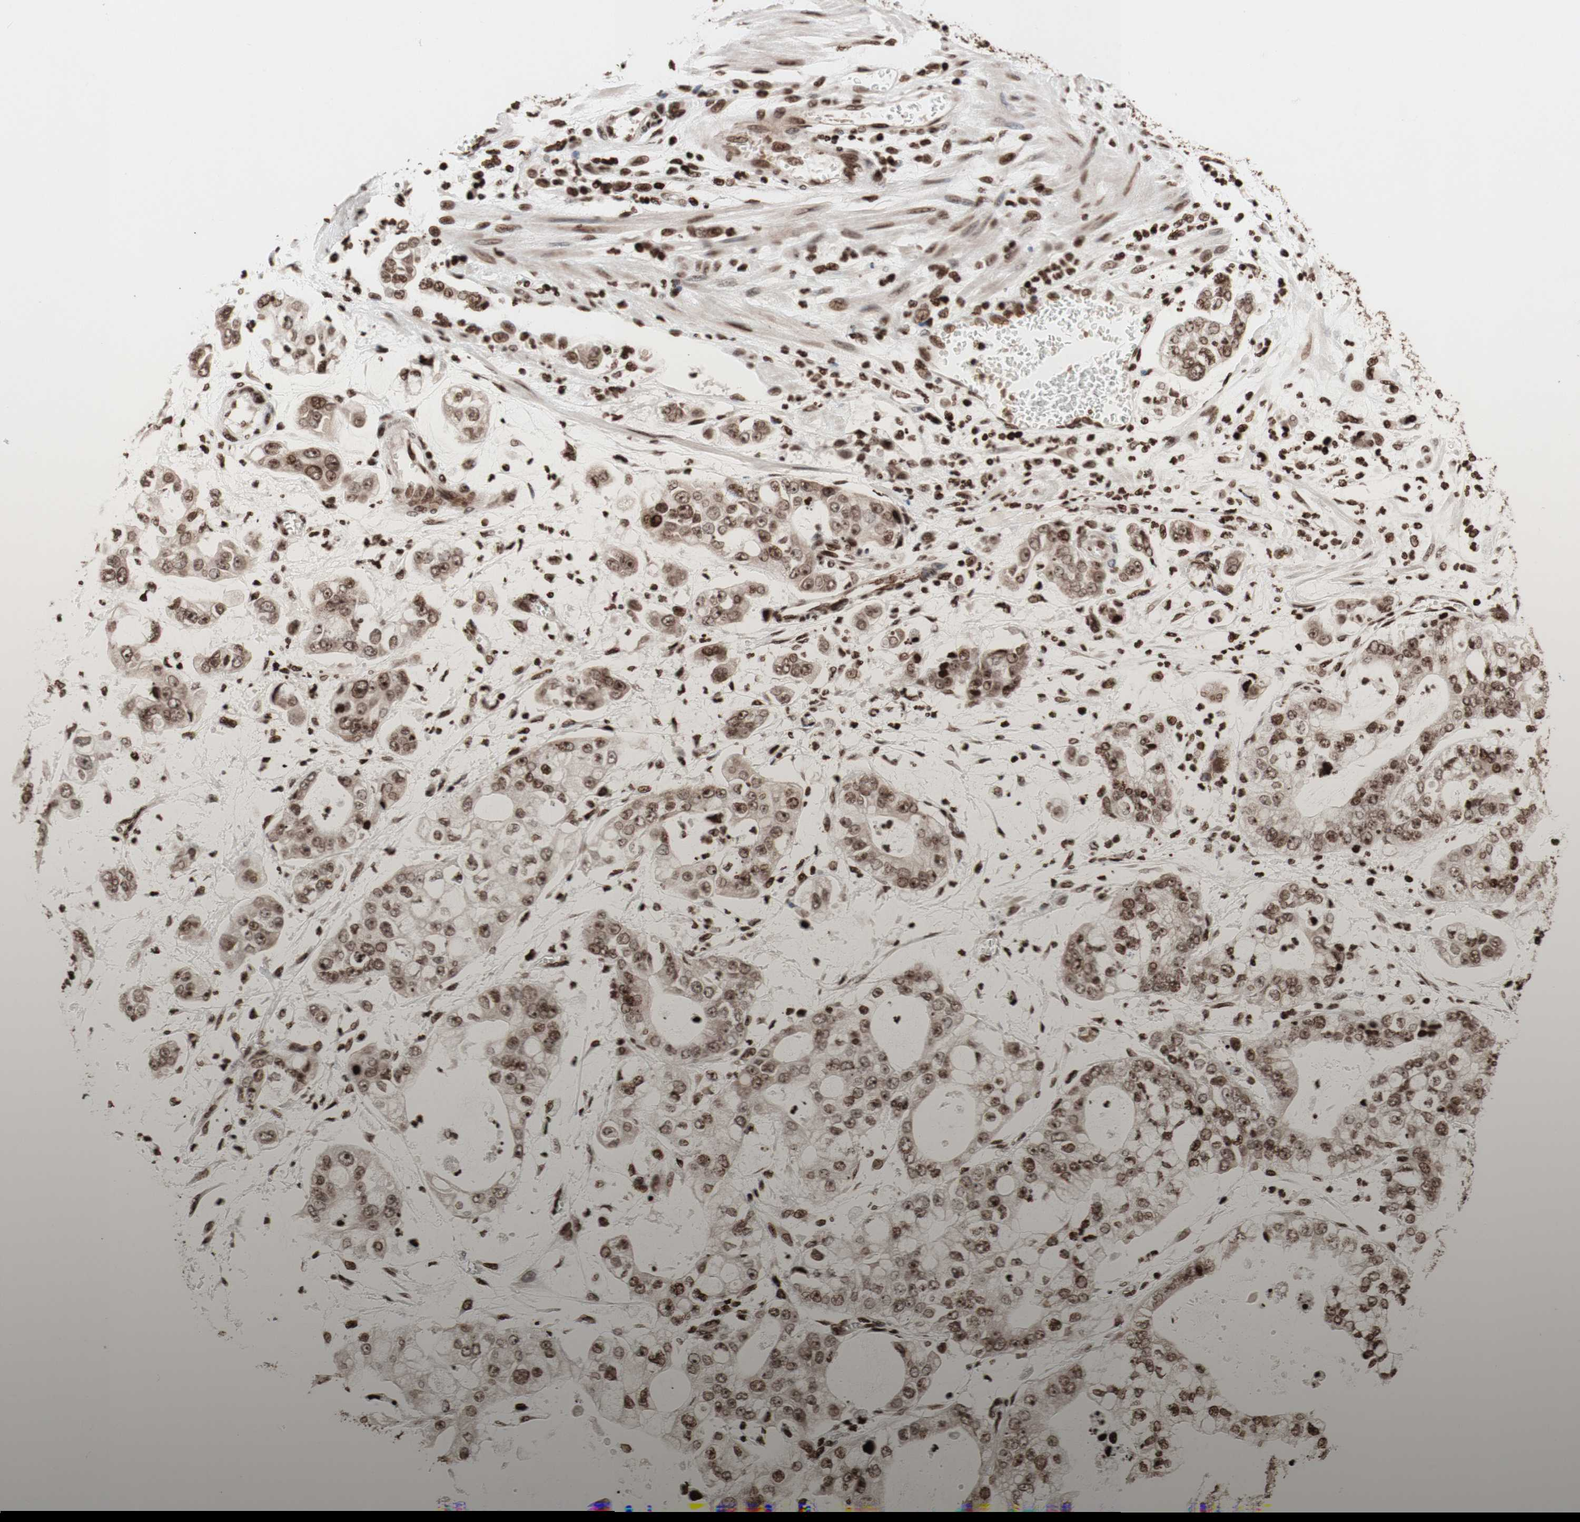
{"staining": {"intensity": "weak", "quantity": ">75%", "location": "nuclear"}, "tissue": "stomach cancer", "cell_type": "Tumor cells", "image_type": "cancer", "snomed": [{"axis": "morphology", "description": "Adenocarcinoma, NOS"}, {"axis": "topography", "description": "Stomach"}], "caption": "Stomach cancer stained with a protein marker reveals weak staining in tumor cells.", "gene": "NCAPD2", "patient": {"sex": "male", "age": 76}}